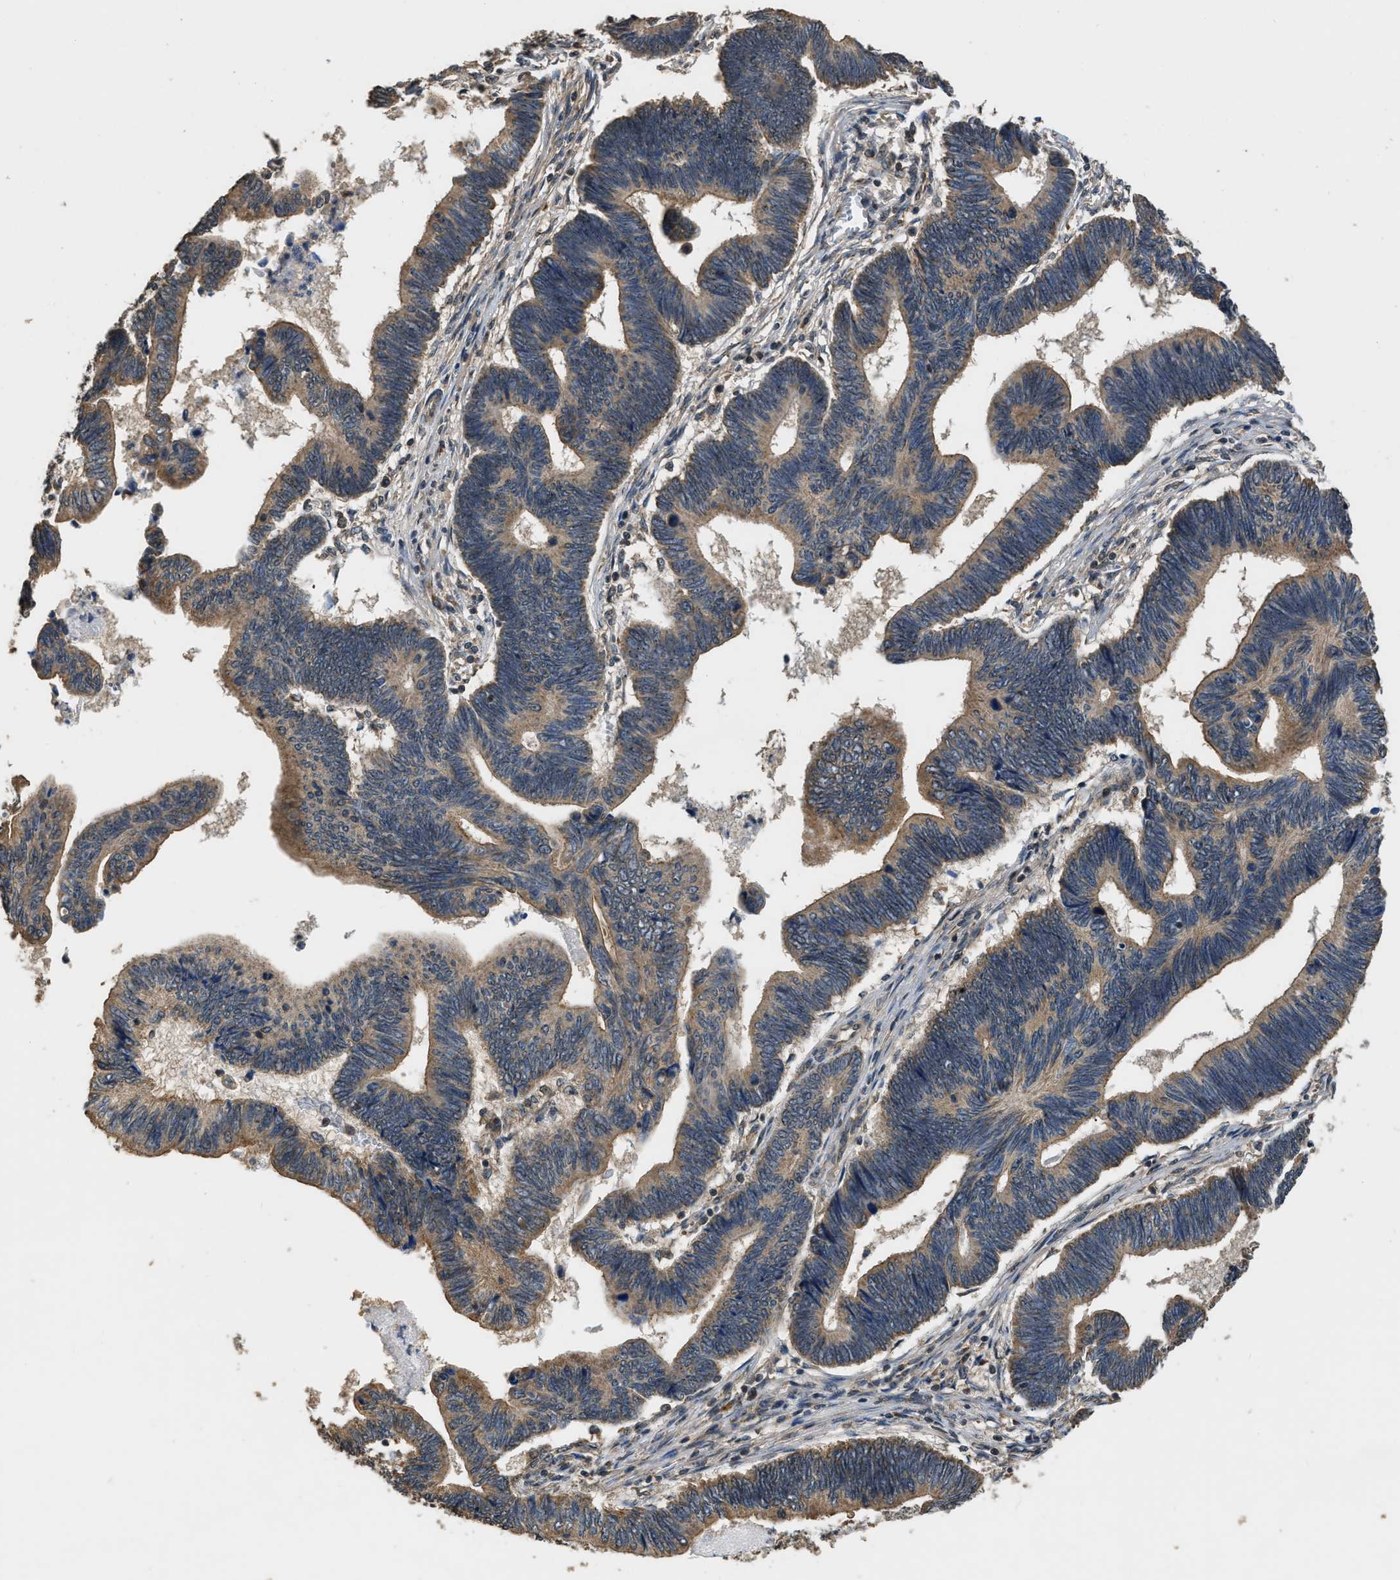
{"staining": {"intensity": "moderate", "quantity": ">75%", "location": "cytoplasmic/membranous"}, "tissue": "pancreatic cancer", "cell_type": "Tumor cells", "image_type": "cancer", "snomed": [{"axis": "morphology", "description": "Adenocarcinoma, NOS"}, {"axis": "topography", "description": "Pancreas"}], "caption": "Moderate cytoplasmic/membranous protein staining is appreciated in about >75% of tumor cells in pancreatic cancer (adenocarcinoma).", "gene": "DENND6B", "patient": {"sex": "female", "age": 70}}